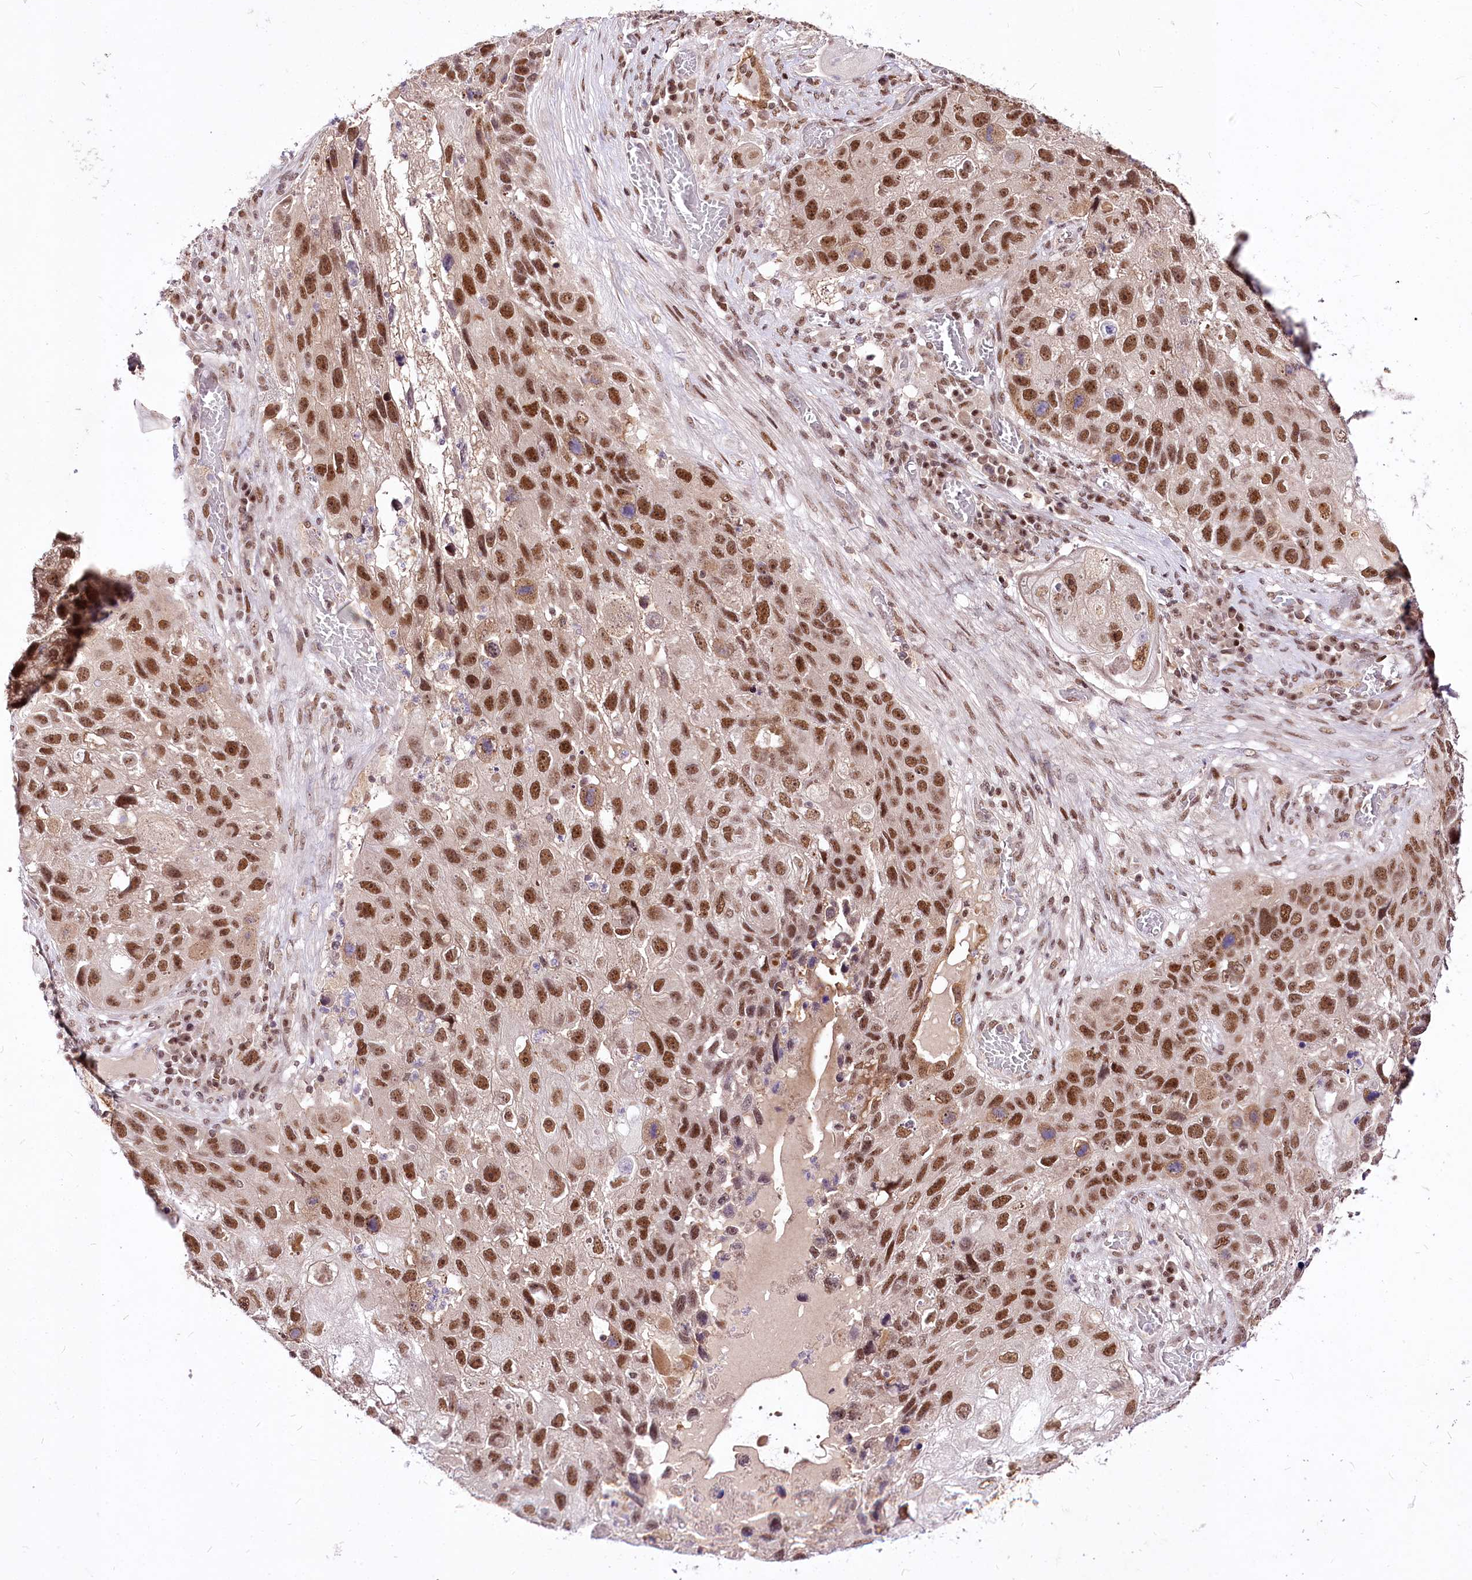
{"staining": {"intensity": "moderate", "quantity": ">75%", "location": "nuclear"}, "tissue": "lung cancer", "cell_type": "Tumor cells", "image_type": "cancer", "snomed": [{"axis": "morphology", "description": "Squamous cell carcinoma, NOS"}, {"axis": "topography", "description": "Lung"}], "caption": "The immunohistochemical stain shows moderate nuclear staining in tumor cells of lung cancer tissue. Immunohistochemistry stains the protein in brown and the nuclei are stained blue.", "gene": "POLA2", "patient": {"sex": "male", "age": 61}}